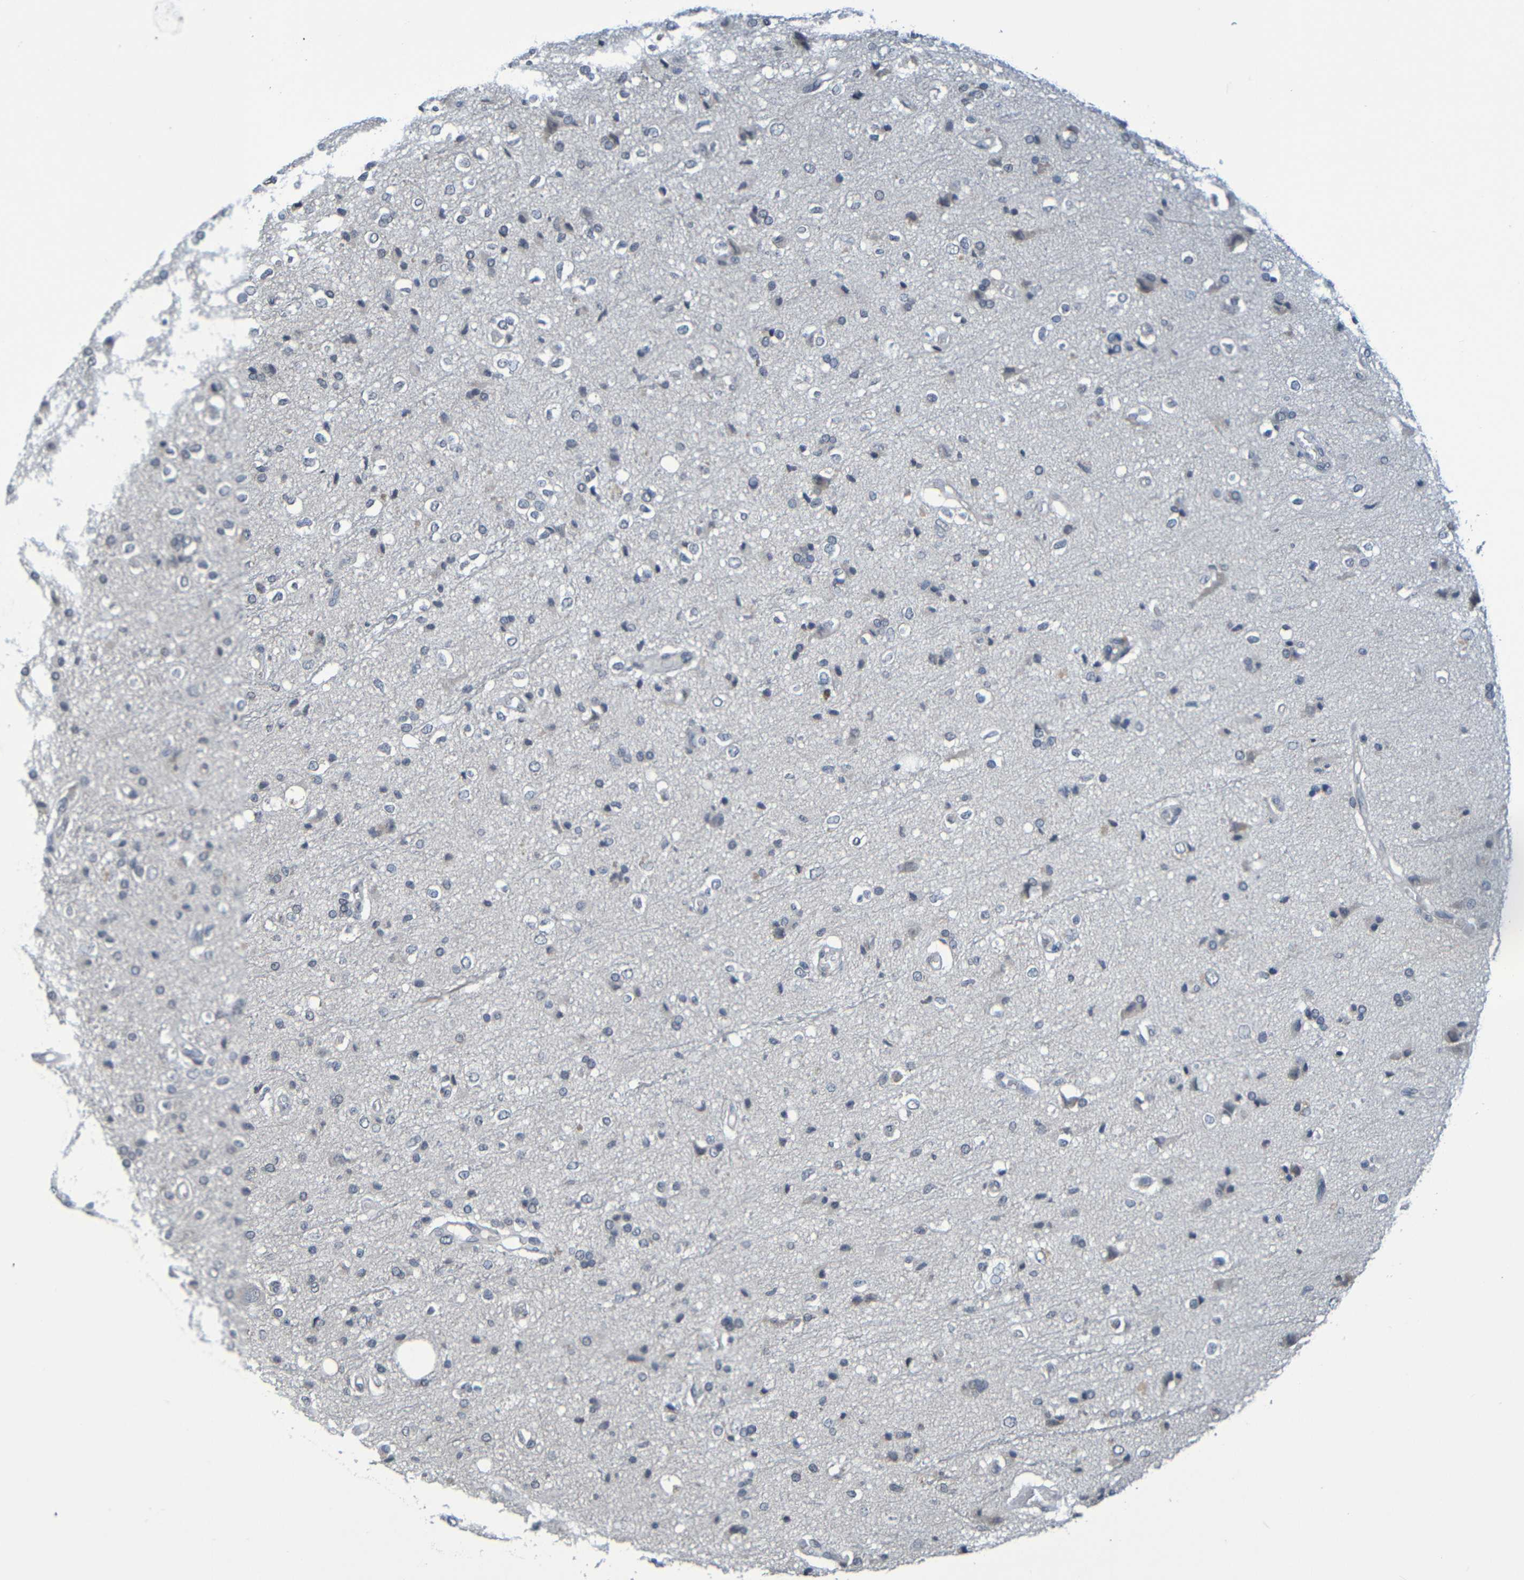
{"staining": {"intensity": "negative", "quantity": "none", "location": "none"}, "tissue": "glioma", "cell_type": "Tumor cells", "image_type": "cancer", "snomed": [{"axis": "morphology", "description": "Glioma, malignant, High grade"}, {"axis": "topography", "description": "Brain"}], "caption": "DAB (3,3'-diaminobenzidine) immunohistochemical staining of human glioma demonstrates no significant positivity in tumor cells.", "gene": "C3AR1", "patient": {"sex": "male", "age": 47}}